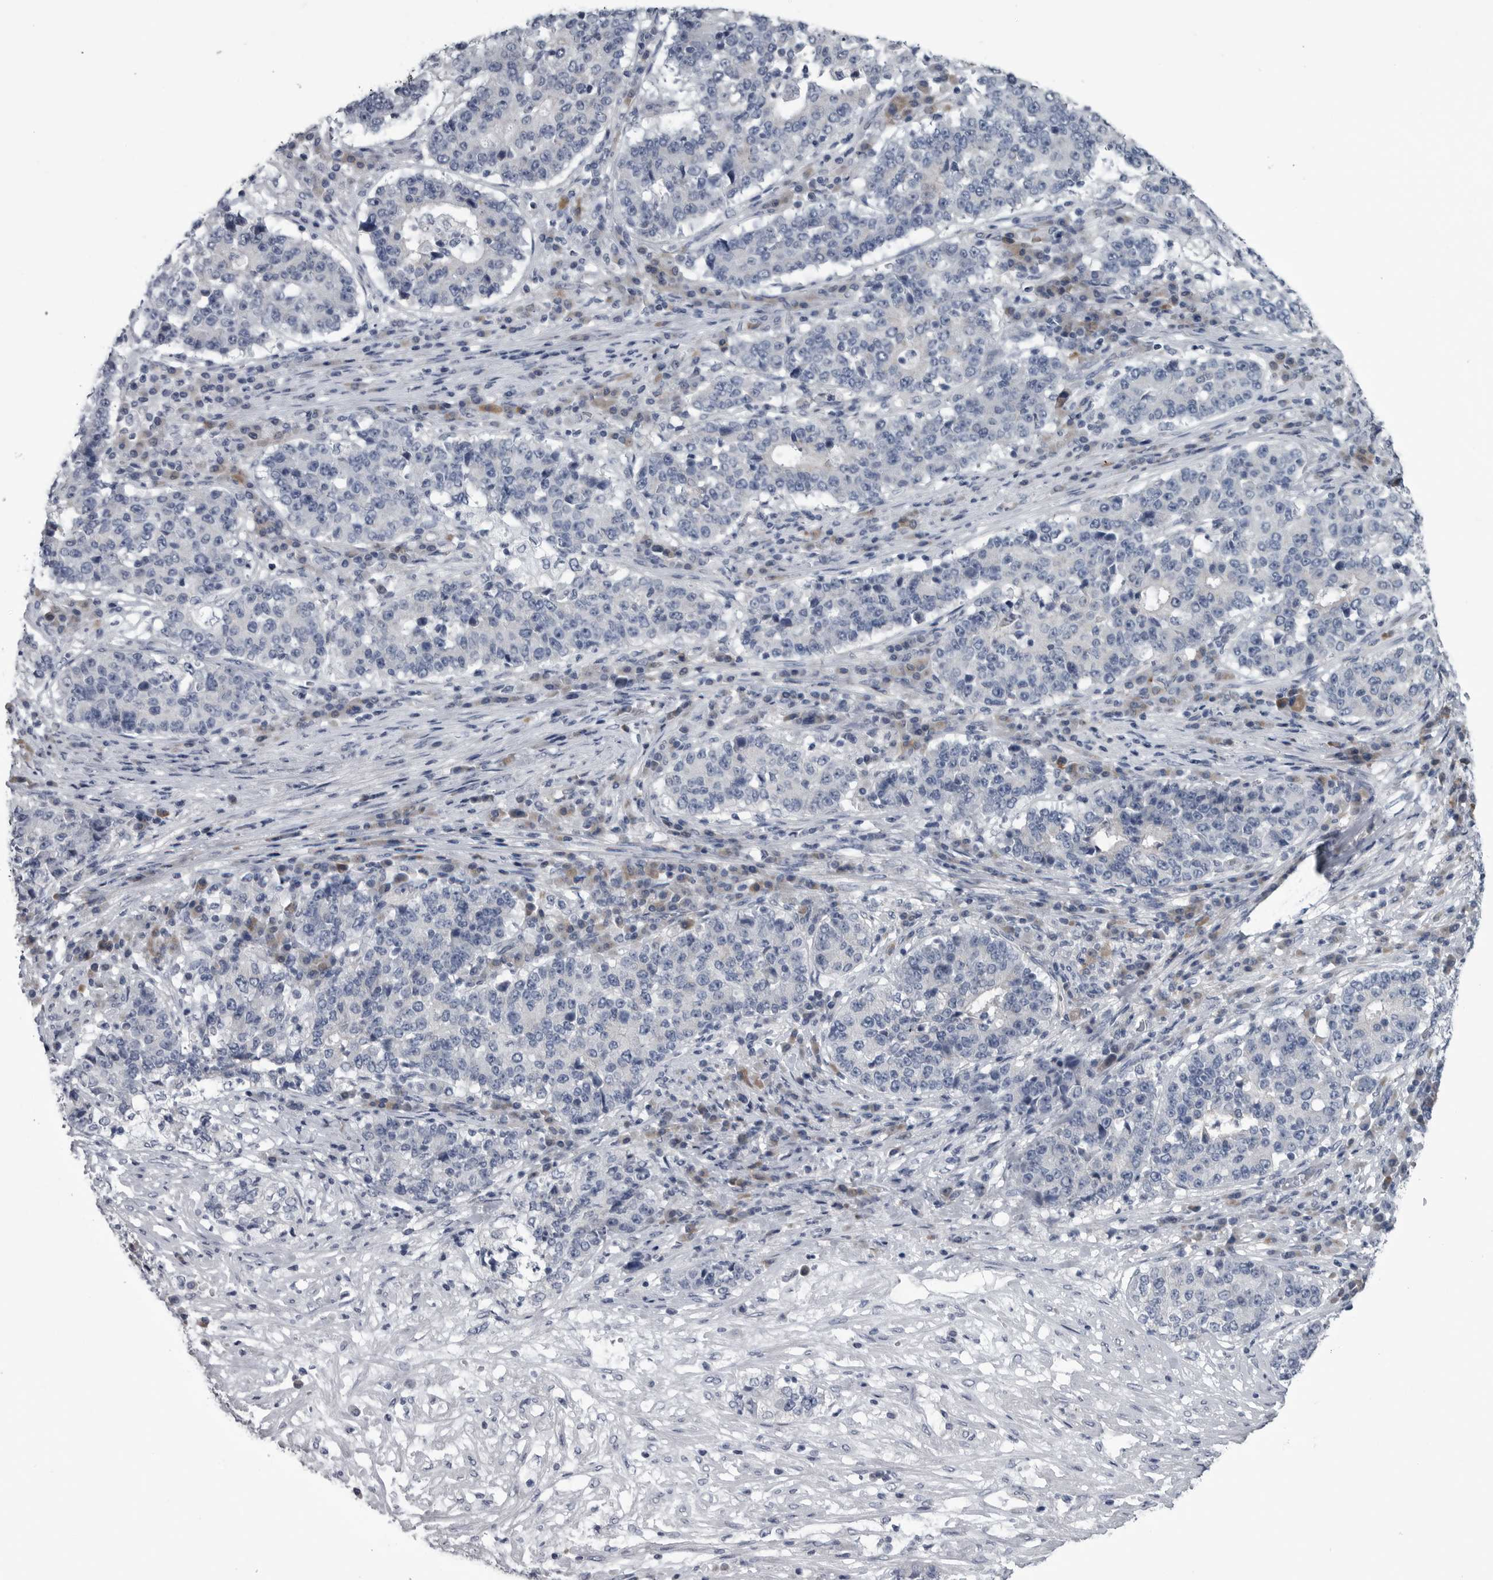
{"staining": {"intensity": "negative", "quantity": "none", "location": "none"}, "tissue": "stomach cancer", "cell_type": "Tumor cells", "image_type": "cancer", "snomed": [{"axis": "morphology", "description": "Adenocarcinoma, NOS"}, {"axis": "topography", "description": "Stomach"}], "caption": "DAB (3,3'-diaminobenzidine) immunohistochemical staining of human adenocarcinoma (stomach) displays no significant staining in tumor cells.", "gene": "MYOC", "patient": {"sex": "male", "age": 59}}